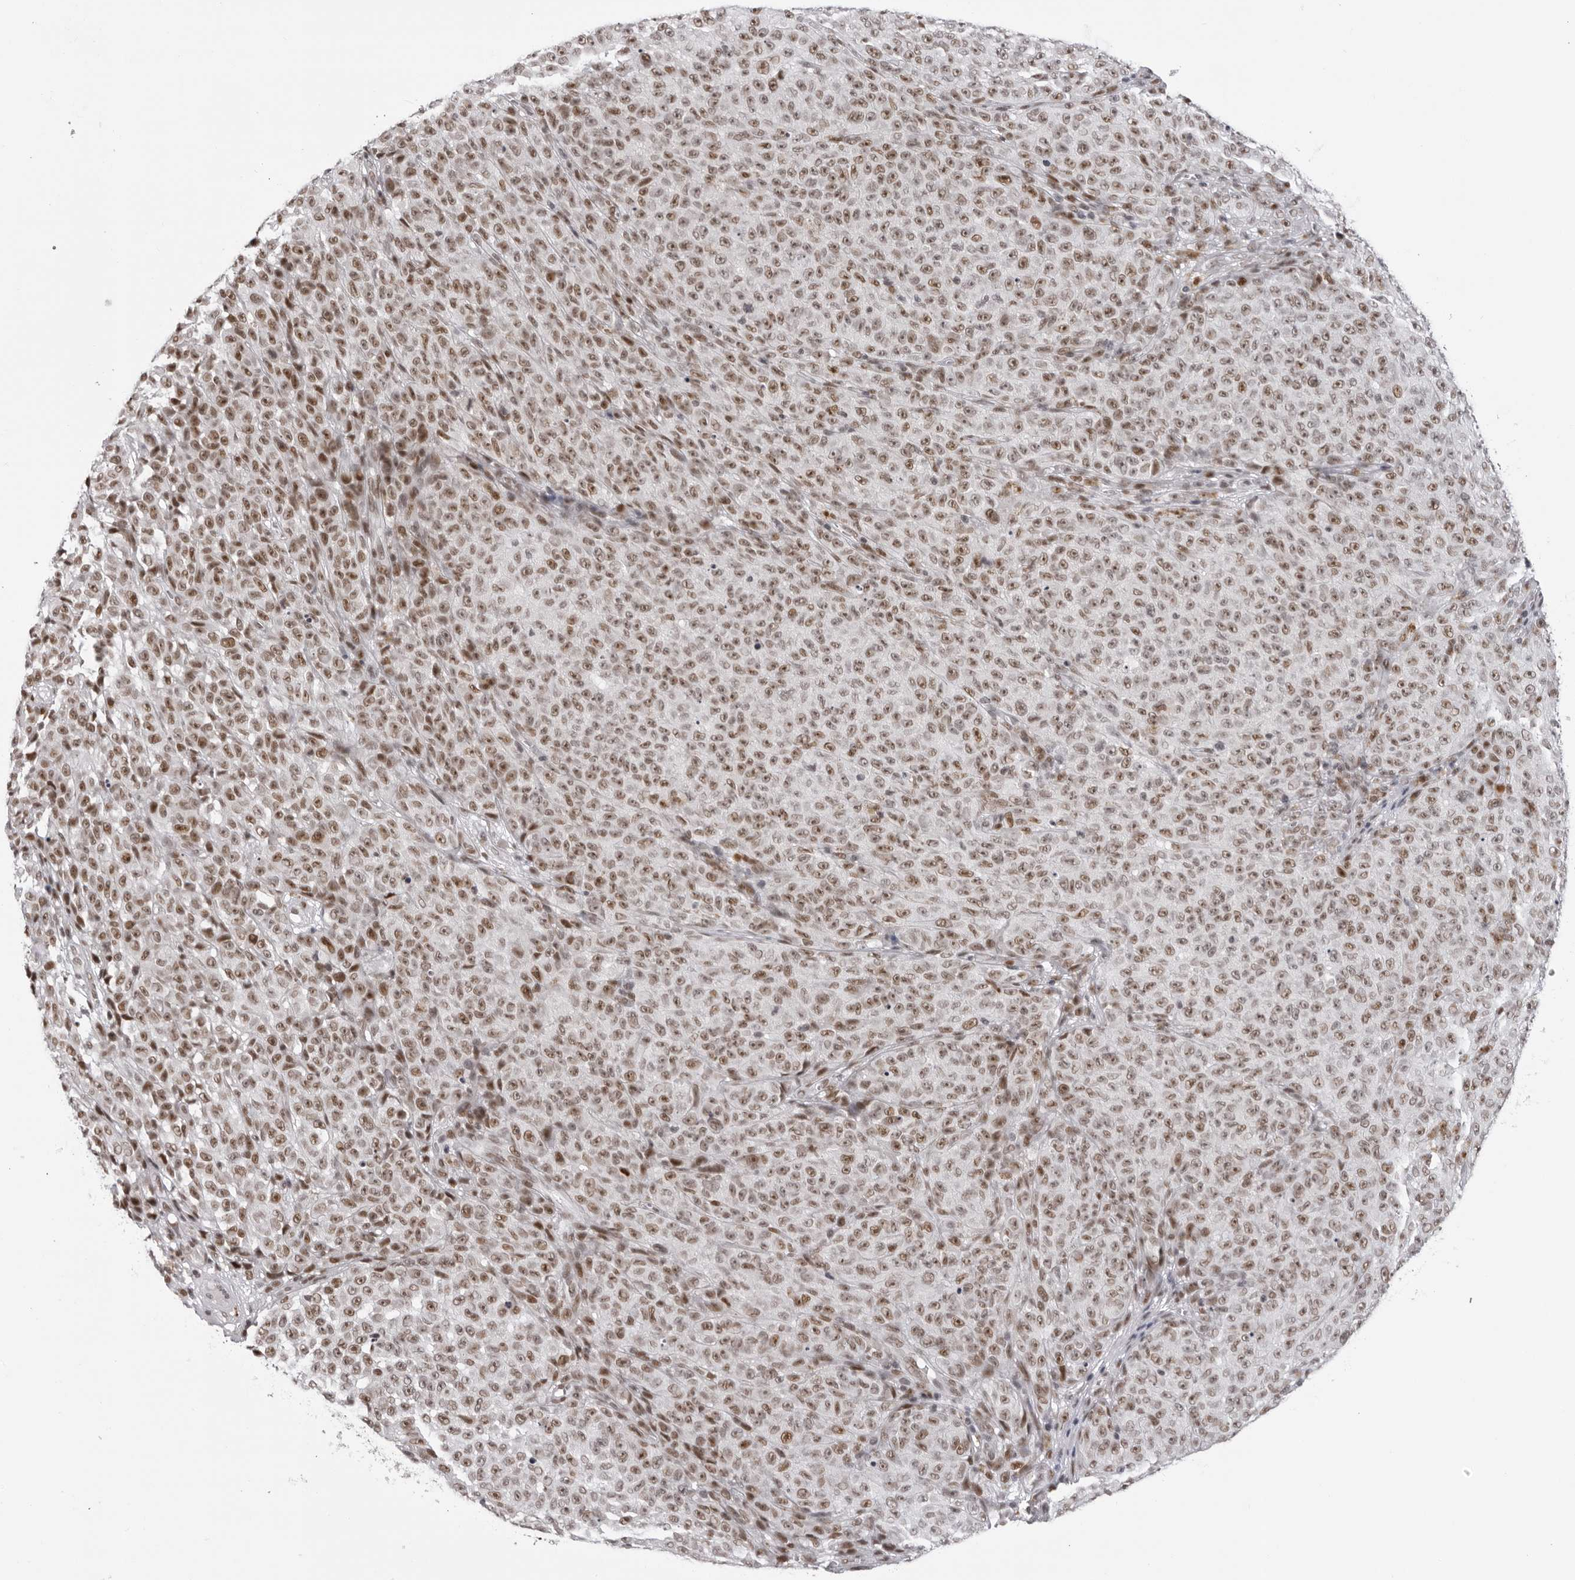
{"staining": {"intensity": "moderate", "quantity": ">75%", "location": "nuclear"}, "tissue": "melanoma", "cell_type": "Tumor cells", "image_type": "cancer", "snomed": [{"axis": "morphology", "description": "Malignant melanoma, NOS"}, {"axis": "topography", "description": "Skin"}], "caption": "A histopathology image showing moderate nuclear expression in about >75% of tumor cells in melanoma, as visualized by brown immunohistochemical staining.", "gene": "HEXIM2", "patient": {"sex": "female", "age": 82}}